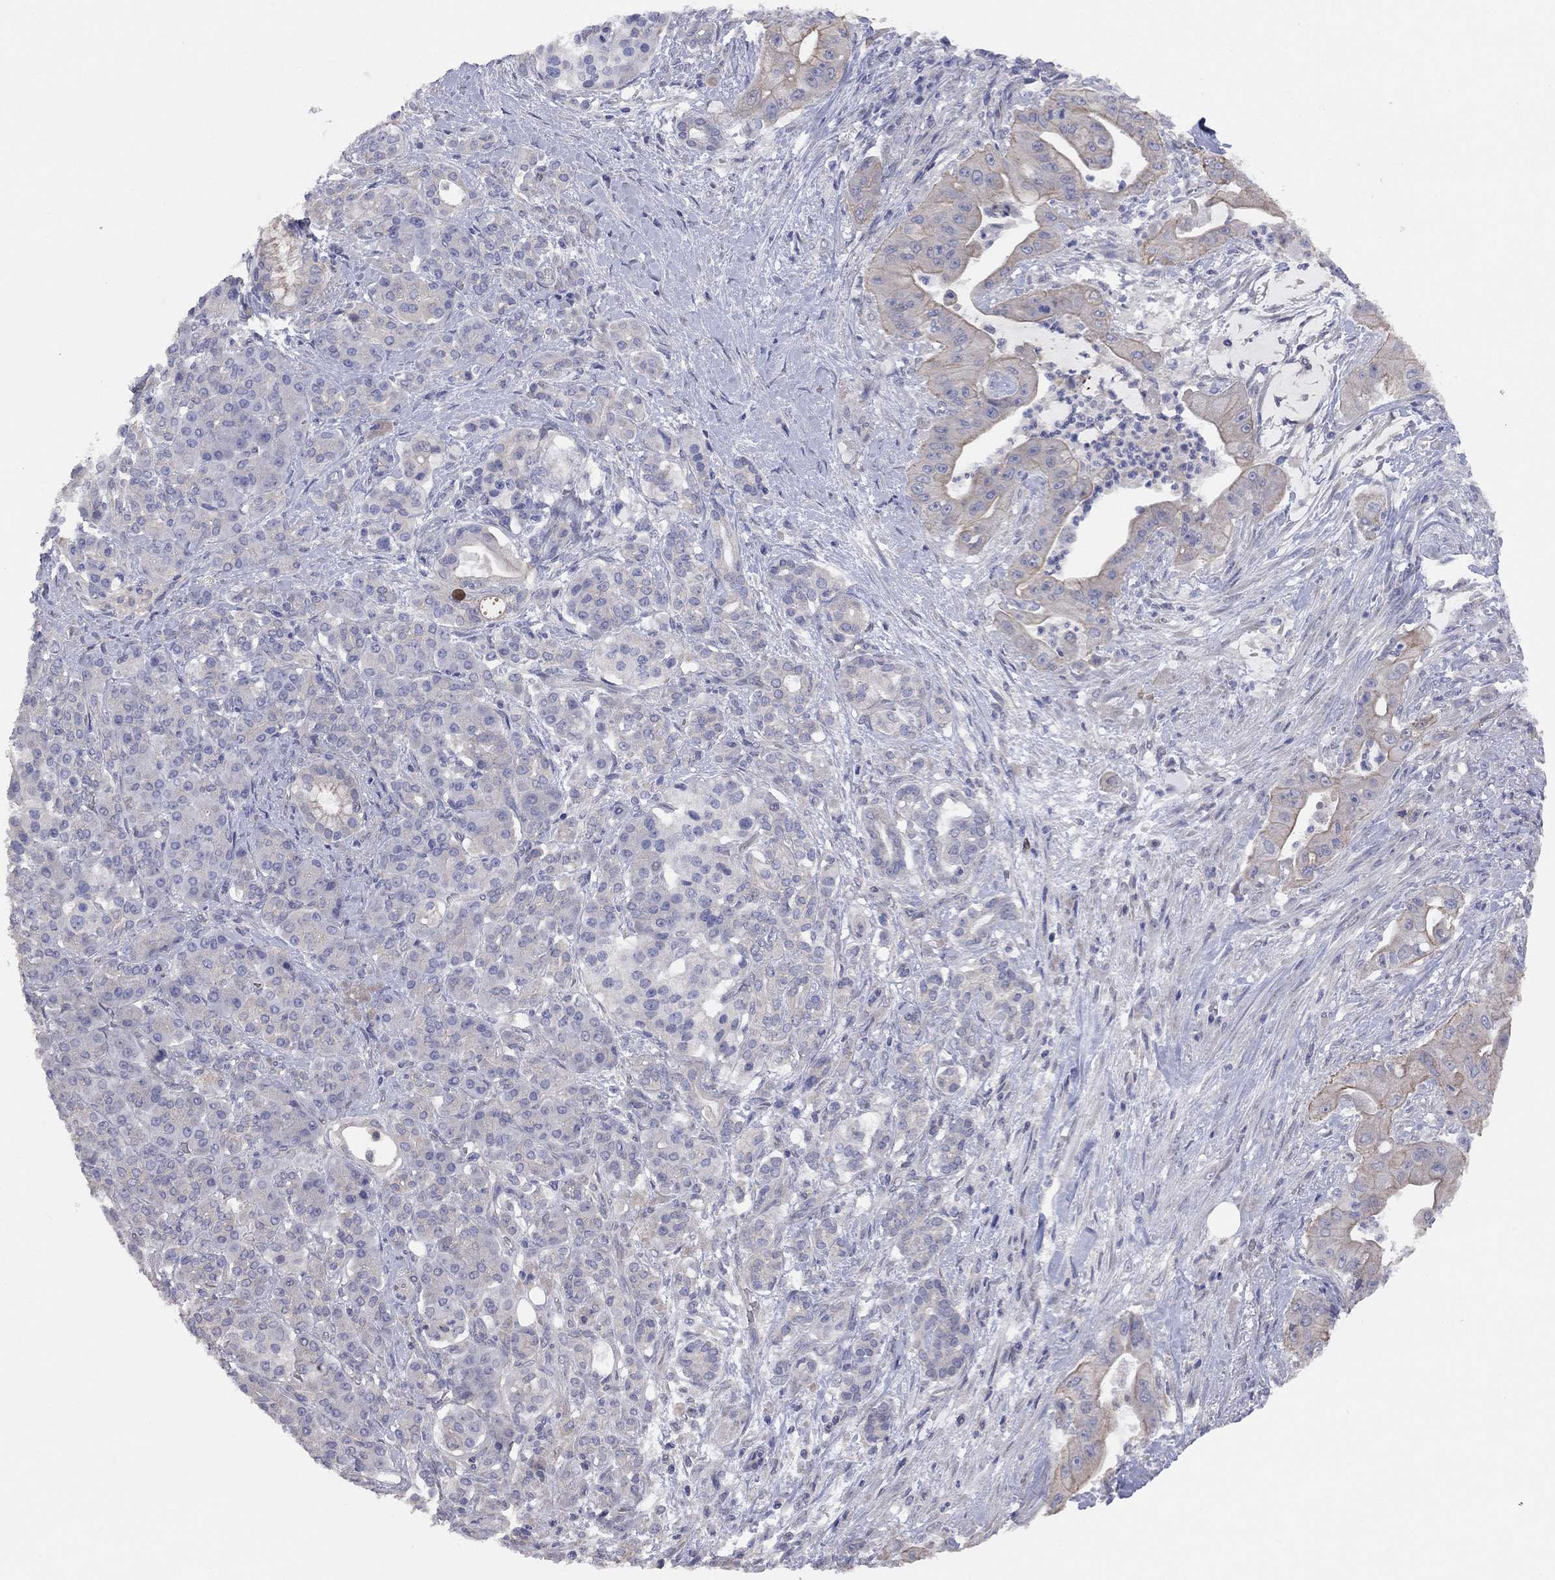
{"staining": {"intensity": "moderate", "quantity": "<25%", "location": "cytoplasmic/membranous"}, "tissue": "pancreatic cancer", "cell_type": "Tumor cells", "image_type": "cancer", "snomed": [{"axis": "morphology", "description": "Normal tissue, NOS"}, {"axis": "morphology", "description": "Inflammation, NOS"}, {"axis": "morphology", "description": "Adenocarcinoma, NOS"}, {"axis": "topography", "description": "Pancreas"}], "caption": "This micrograph demonstrates immunohistochemistry staining of pancreatic cancer, with low moderate cytoplasmic/membranous staining in about <25% of tumor cells.", "gene": "KCNB1", "patient": {"sex": "male", "age": 57}}